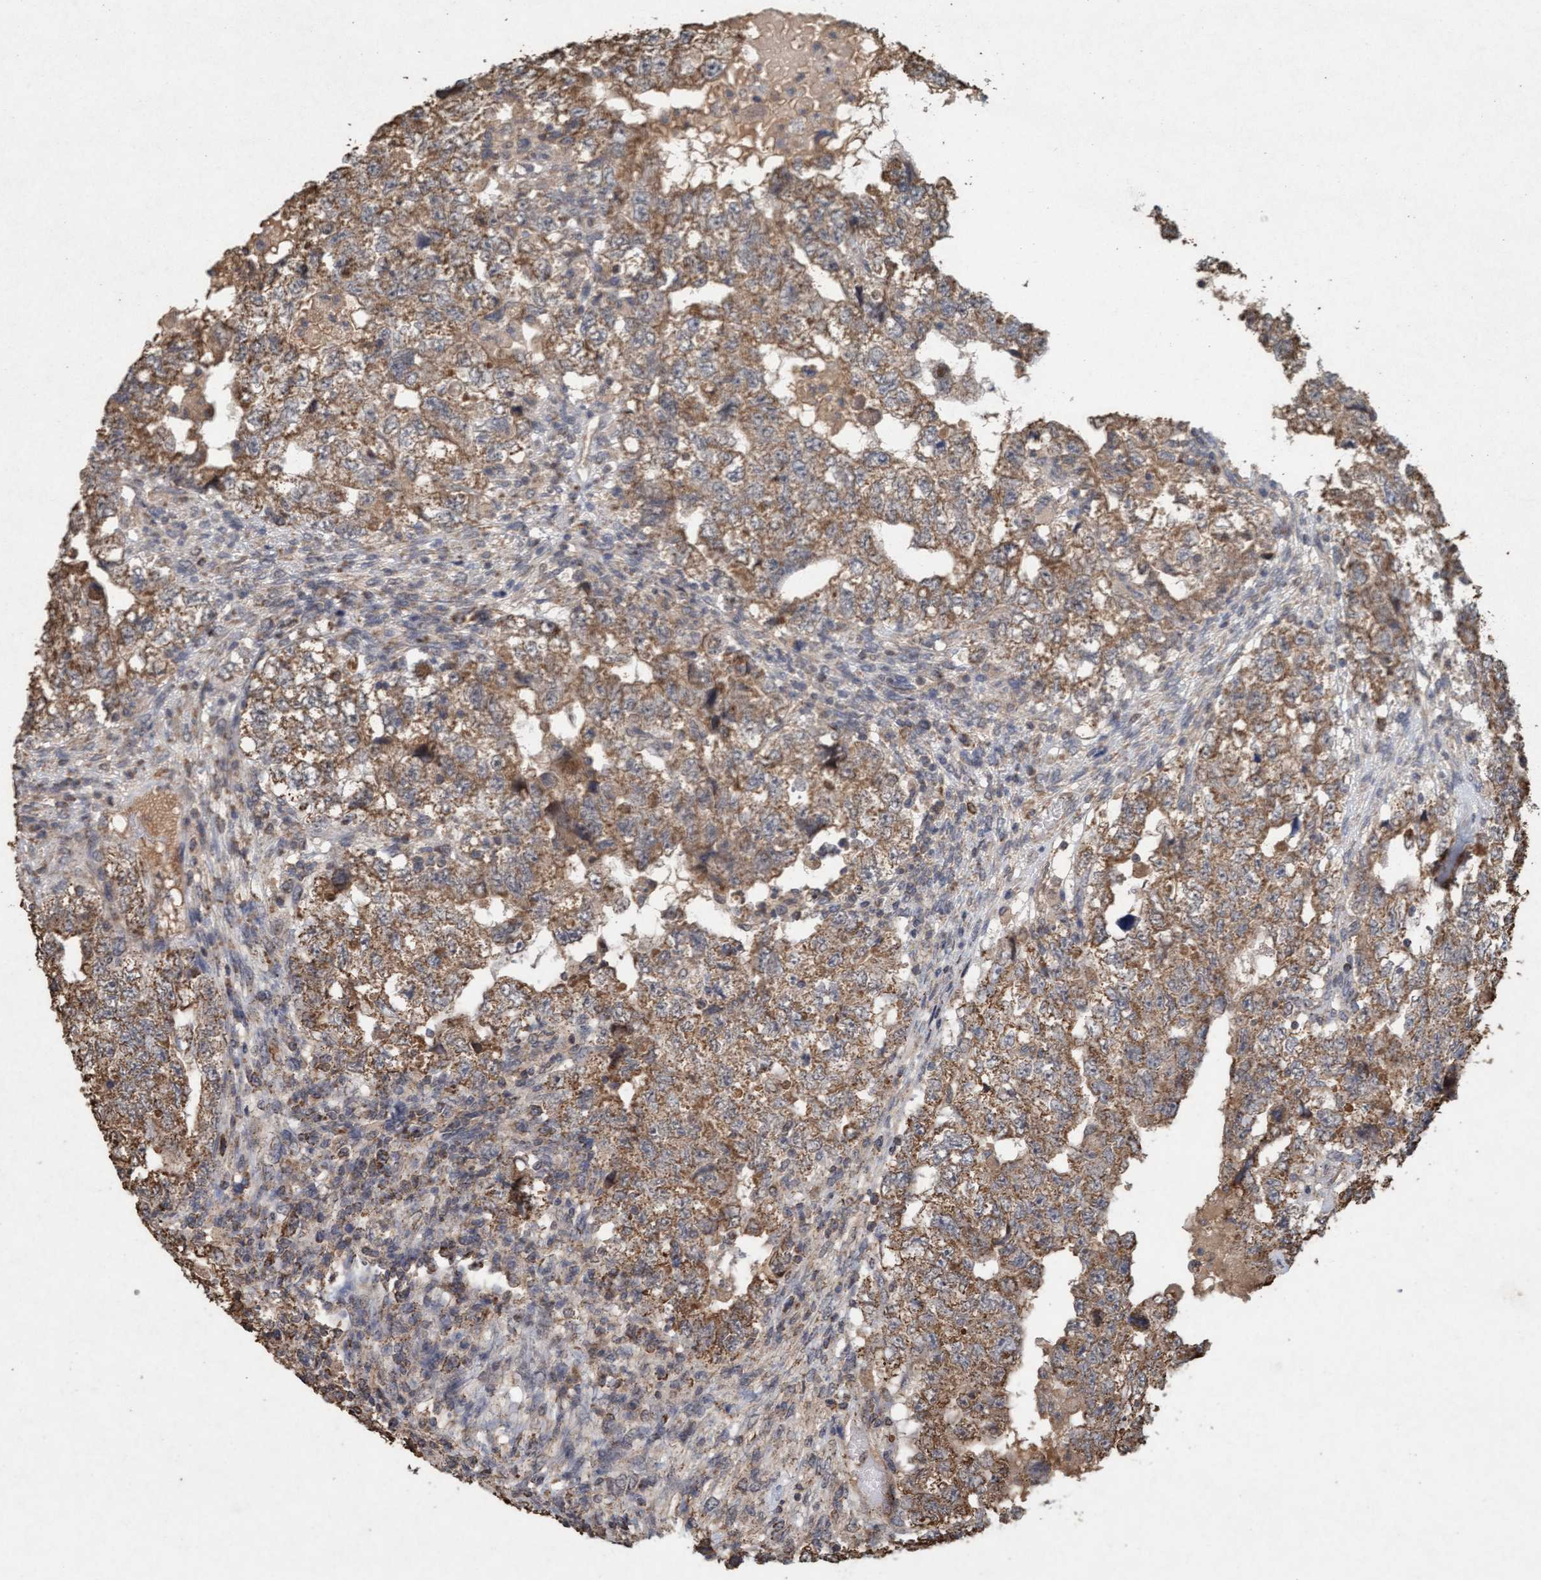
{"staining": {"intensity": "moderate", "quantity": ">75%", "location": "cytoplasmic/membranous"}, "tissue": "testis cancer", "cell_type": "Tumor cells", "image_type": "cancer", "snomed": [{"axis": "morphology", "description": "Carcinoma, Embryonal, NOS"}, {"axis": "topography", "description": "Testis"}], "caption": "Immunohistochemistry (DAB (3,3'-diaminobenzidine)) staining of testis cancer reveals moderate cytoplasmic/membranous protein positivity in approximately >75% of tumor cells.", "gene": "VSIG8", "patient": {"sex": "male", "age": 36}}